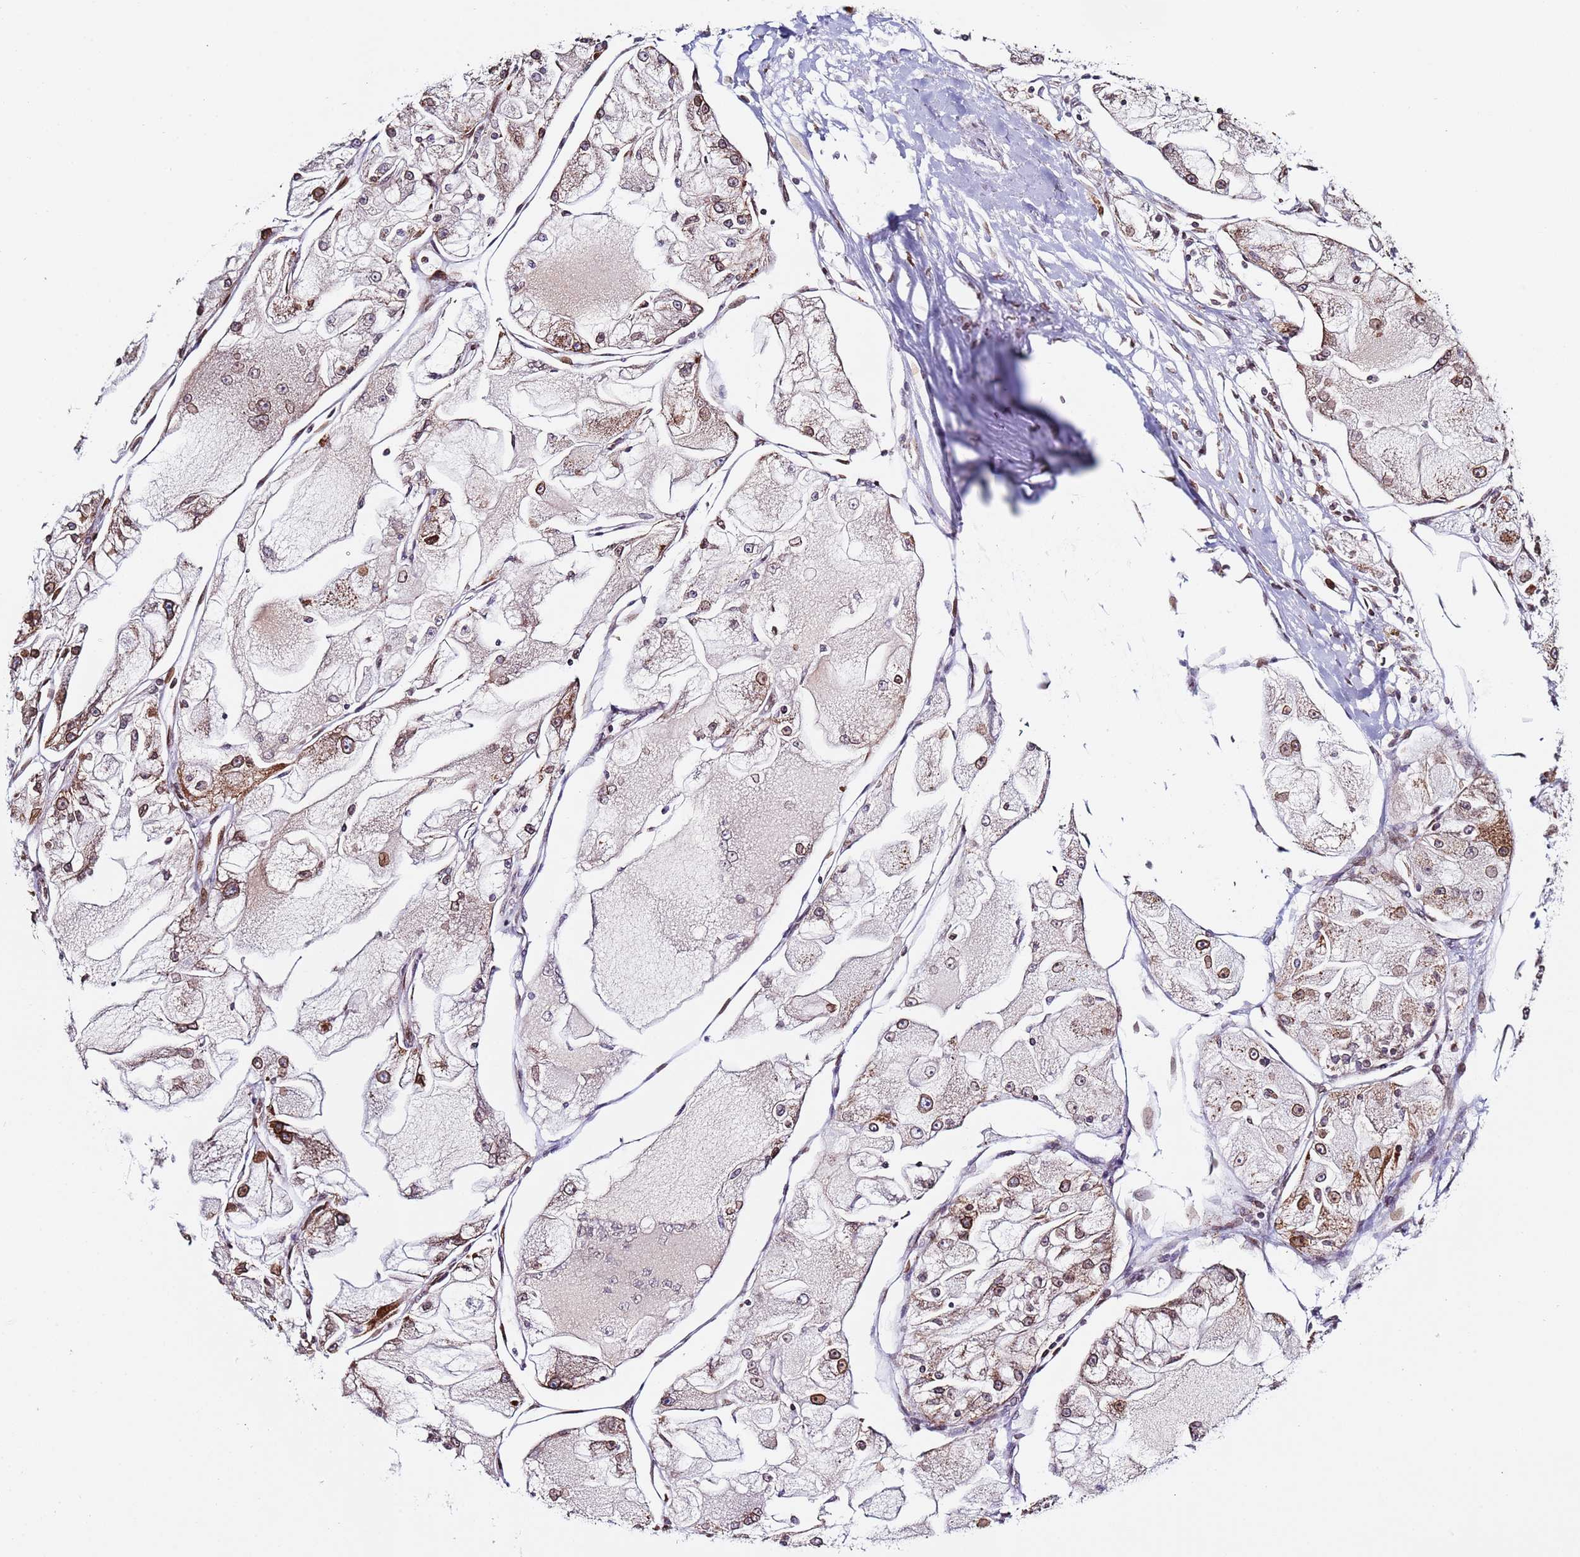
{"staining": {"intensity": "moderate", "quantity": ">75%", "location": "nuclear"}, "tissue": "renal cancer", "cell_type": "Tumor cells", "image_type": "cancer", "snomed": [{"axis": "morphology", "description": "Adenocarcinoma, NOS"}, {"axis": "topography", "description": "Kidney"}], "caption": "Immunohistochemical staining of human renal cancer (adenocarcinoma) demonstrates moderate nuclear protein positivity in approximately >75% of tumor cells.", "gene": "TOR1AIP1", "patient": {"sex": "female", "age": 72}}